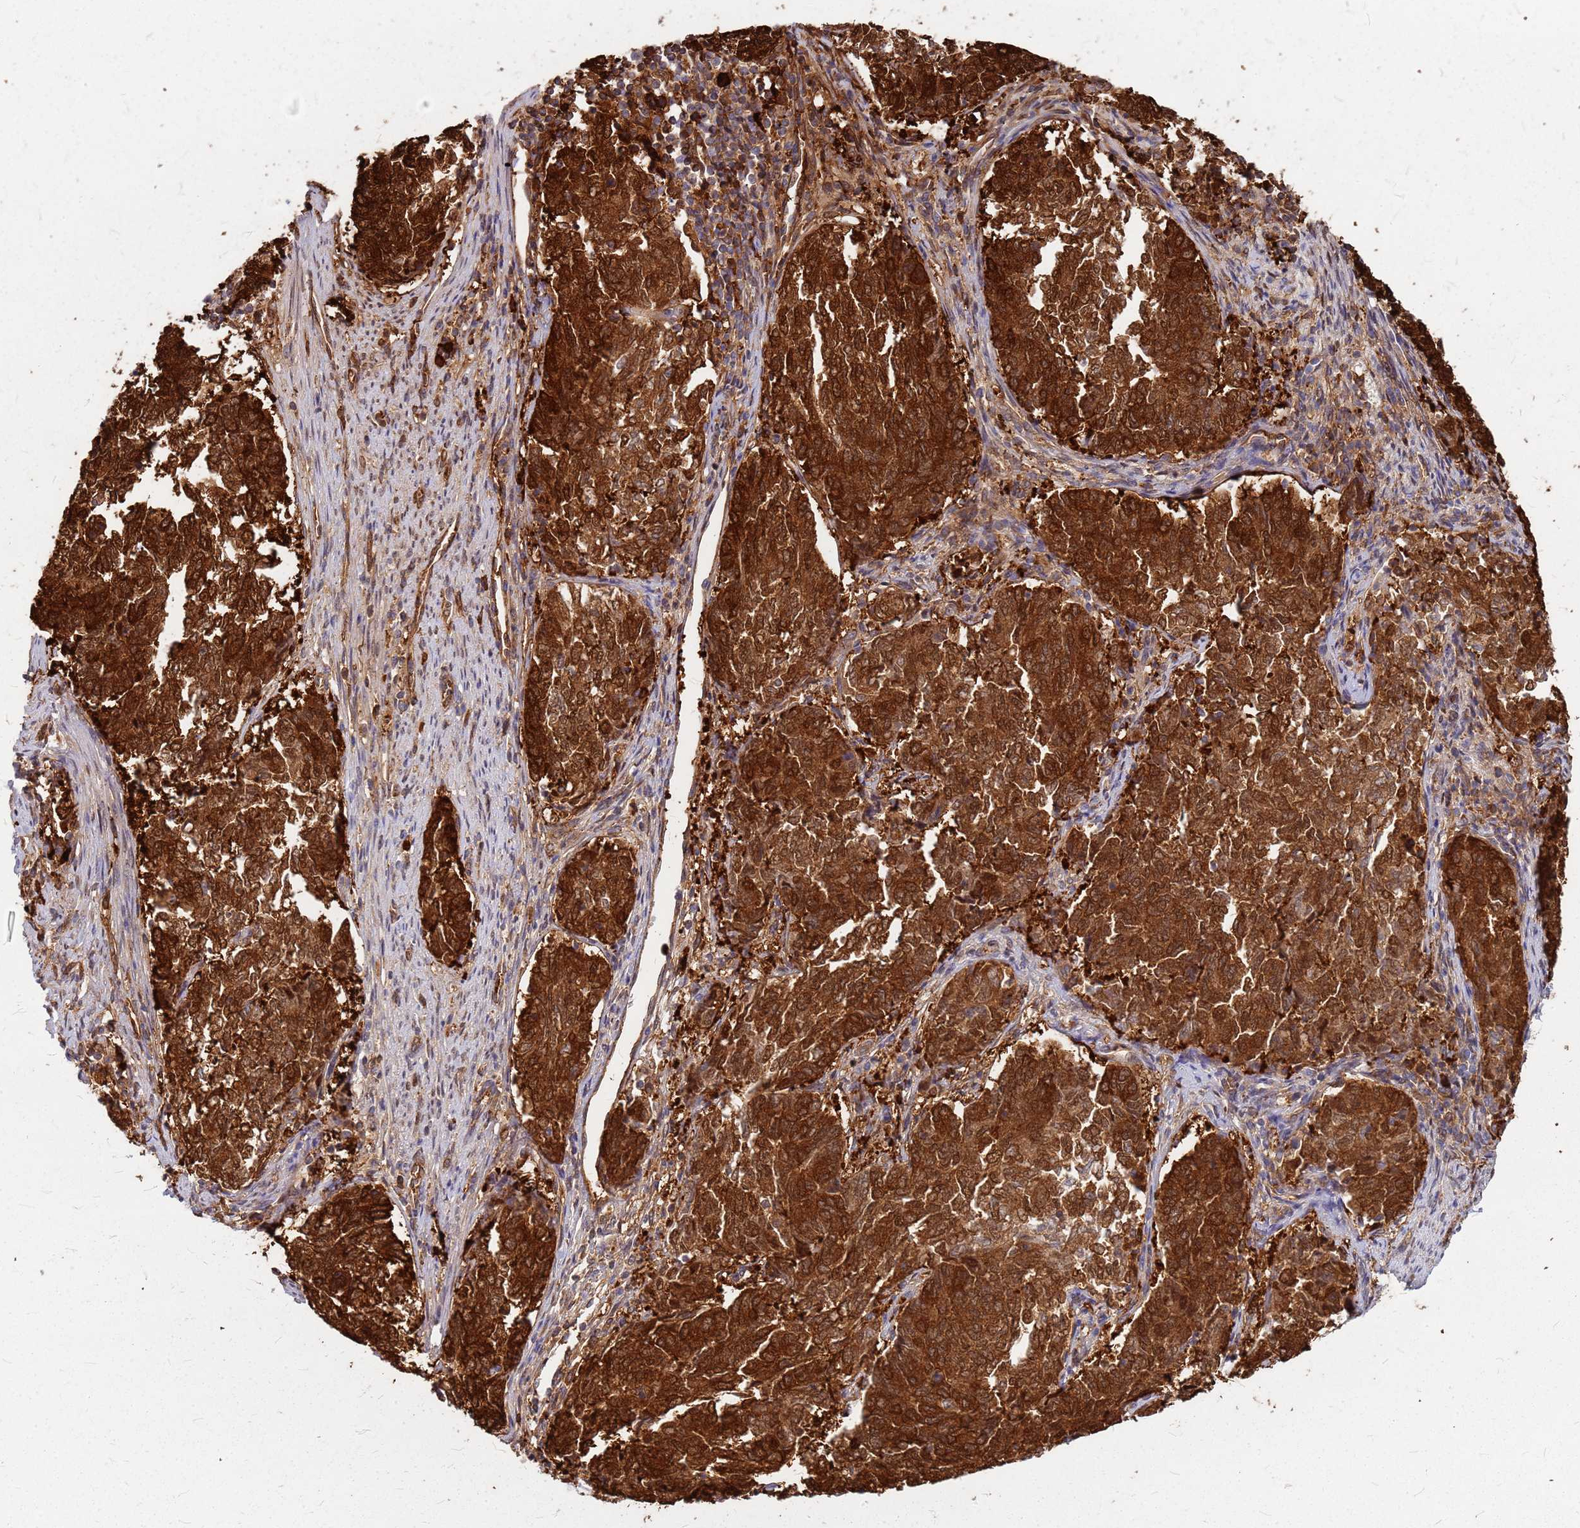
{"staining": {"intensity": "strong", "quantity": ">75%", "location": "cytoplasmic/membranous"}, "tissue": "endometrial cancer", "cell_type": "Tumor cells", "image_type": "cancer", "snomed": [{"axis": "morphology", "description": "Adenocarcinoma, NOS"}, {"axis": "topography", "description": "Endometrium"}], "caption": "DAB (3,3'-diaminobenzidine) immunohistochemical staining of human endometrial adenocarcinoma displays strong cytoplasmic/membranous protein staining in approximately >75% of tumor cells. (DAB IHC with brightfield microscopy, high magnification).", "gene": "HDX", "patient": {"sex": "female", "age": 80}}